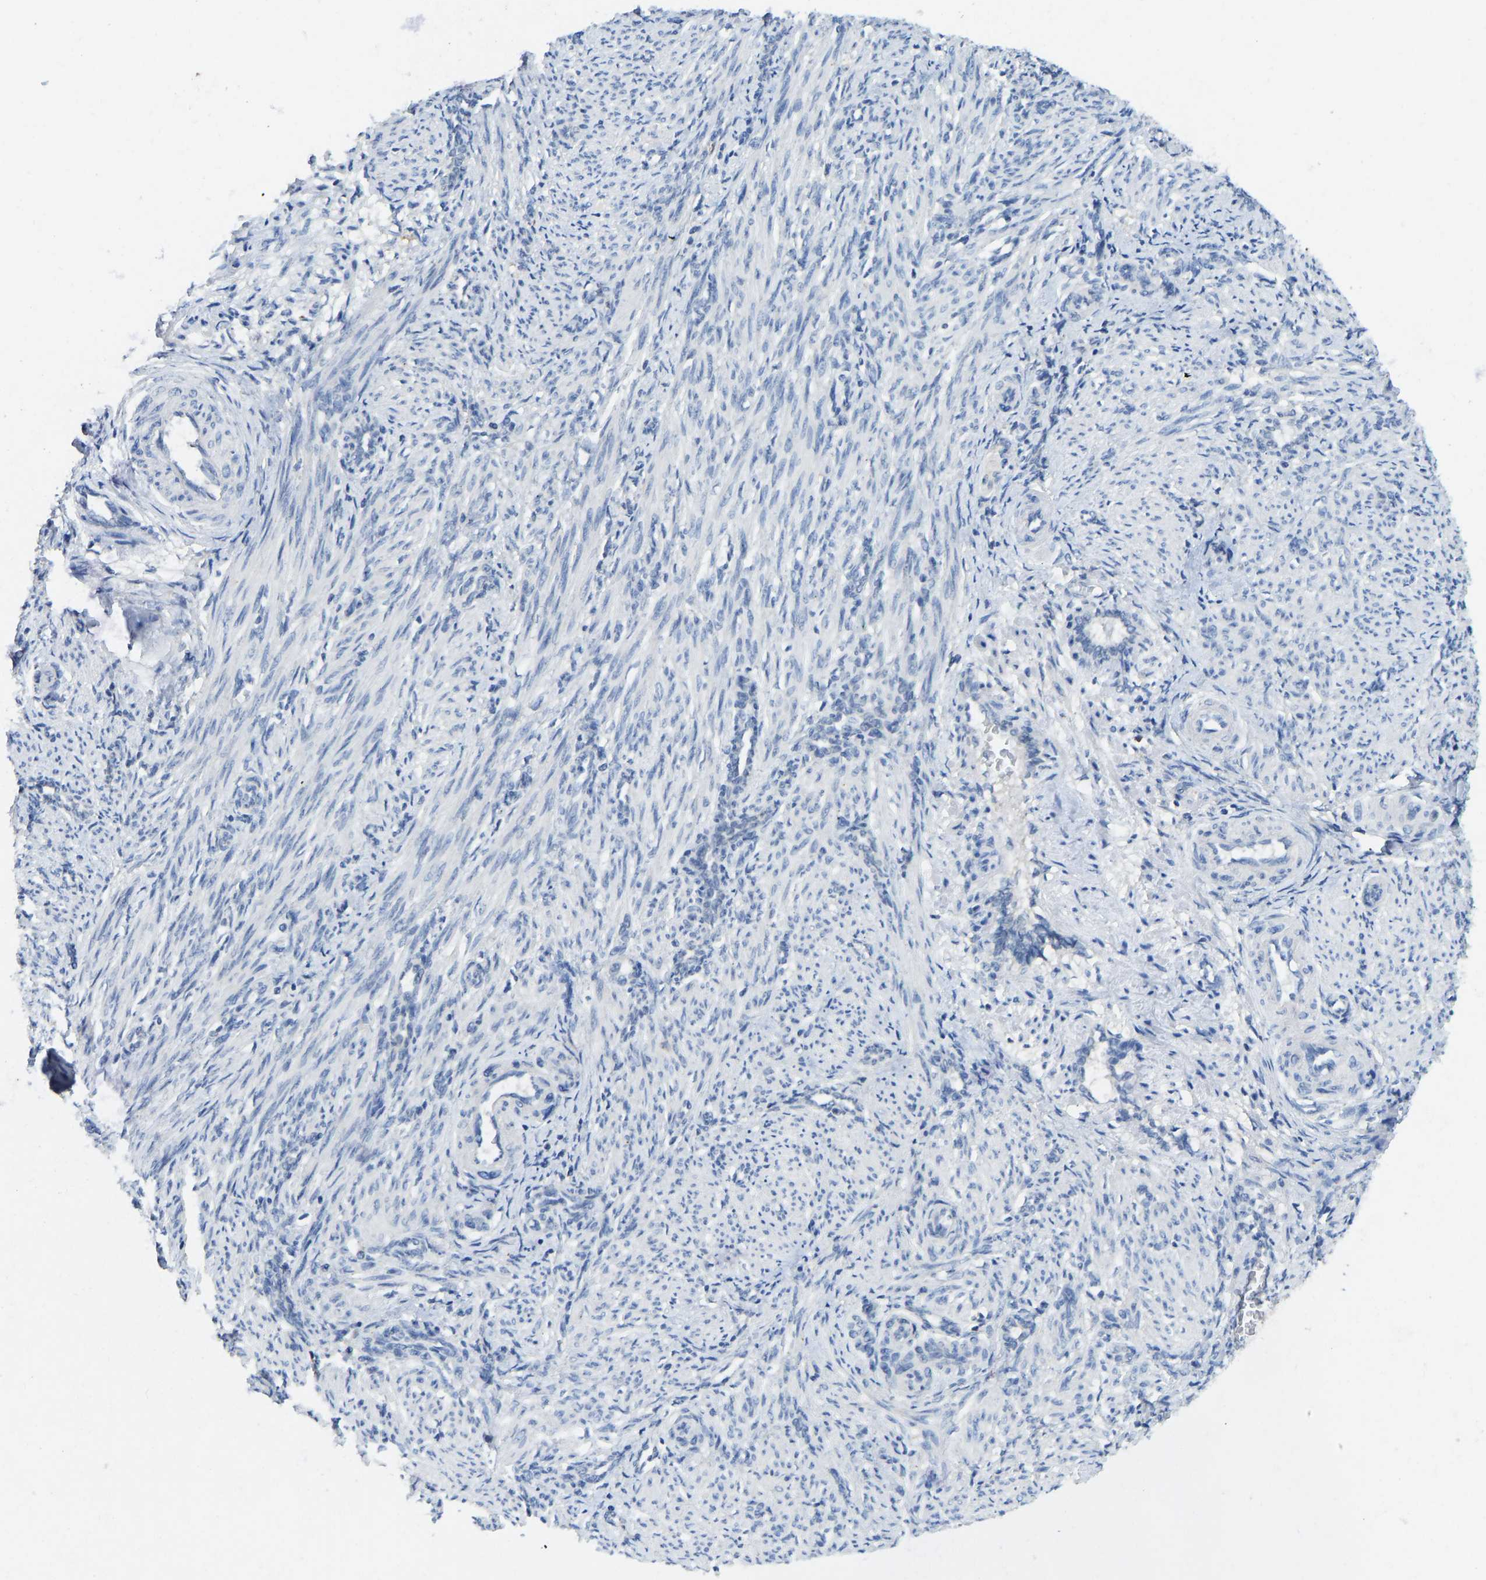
{"staining": {"intensity": "negative", "quantity": "none", "location": "none"}, "tissue": "smooth muscle", "cell_type": "Smooth muscle cells", "image_type": "normal", "snomed": [{"axis": "morphology", "description": "Normal tissue, NOS"}, {"axis": "topography", "description": "Endometrium"}], "caption": "A high-resolution image shows immunohistochemistry (IHC) staining of unremarkable smooth muscle, which shows no significant staining in smooth muscle cells.", "gene": "NDRG3", "patient": {"sex": "female", "age": 33}}